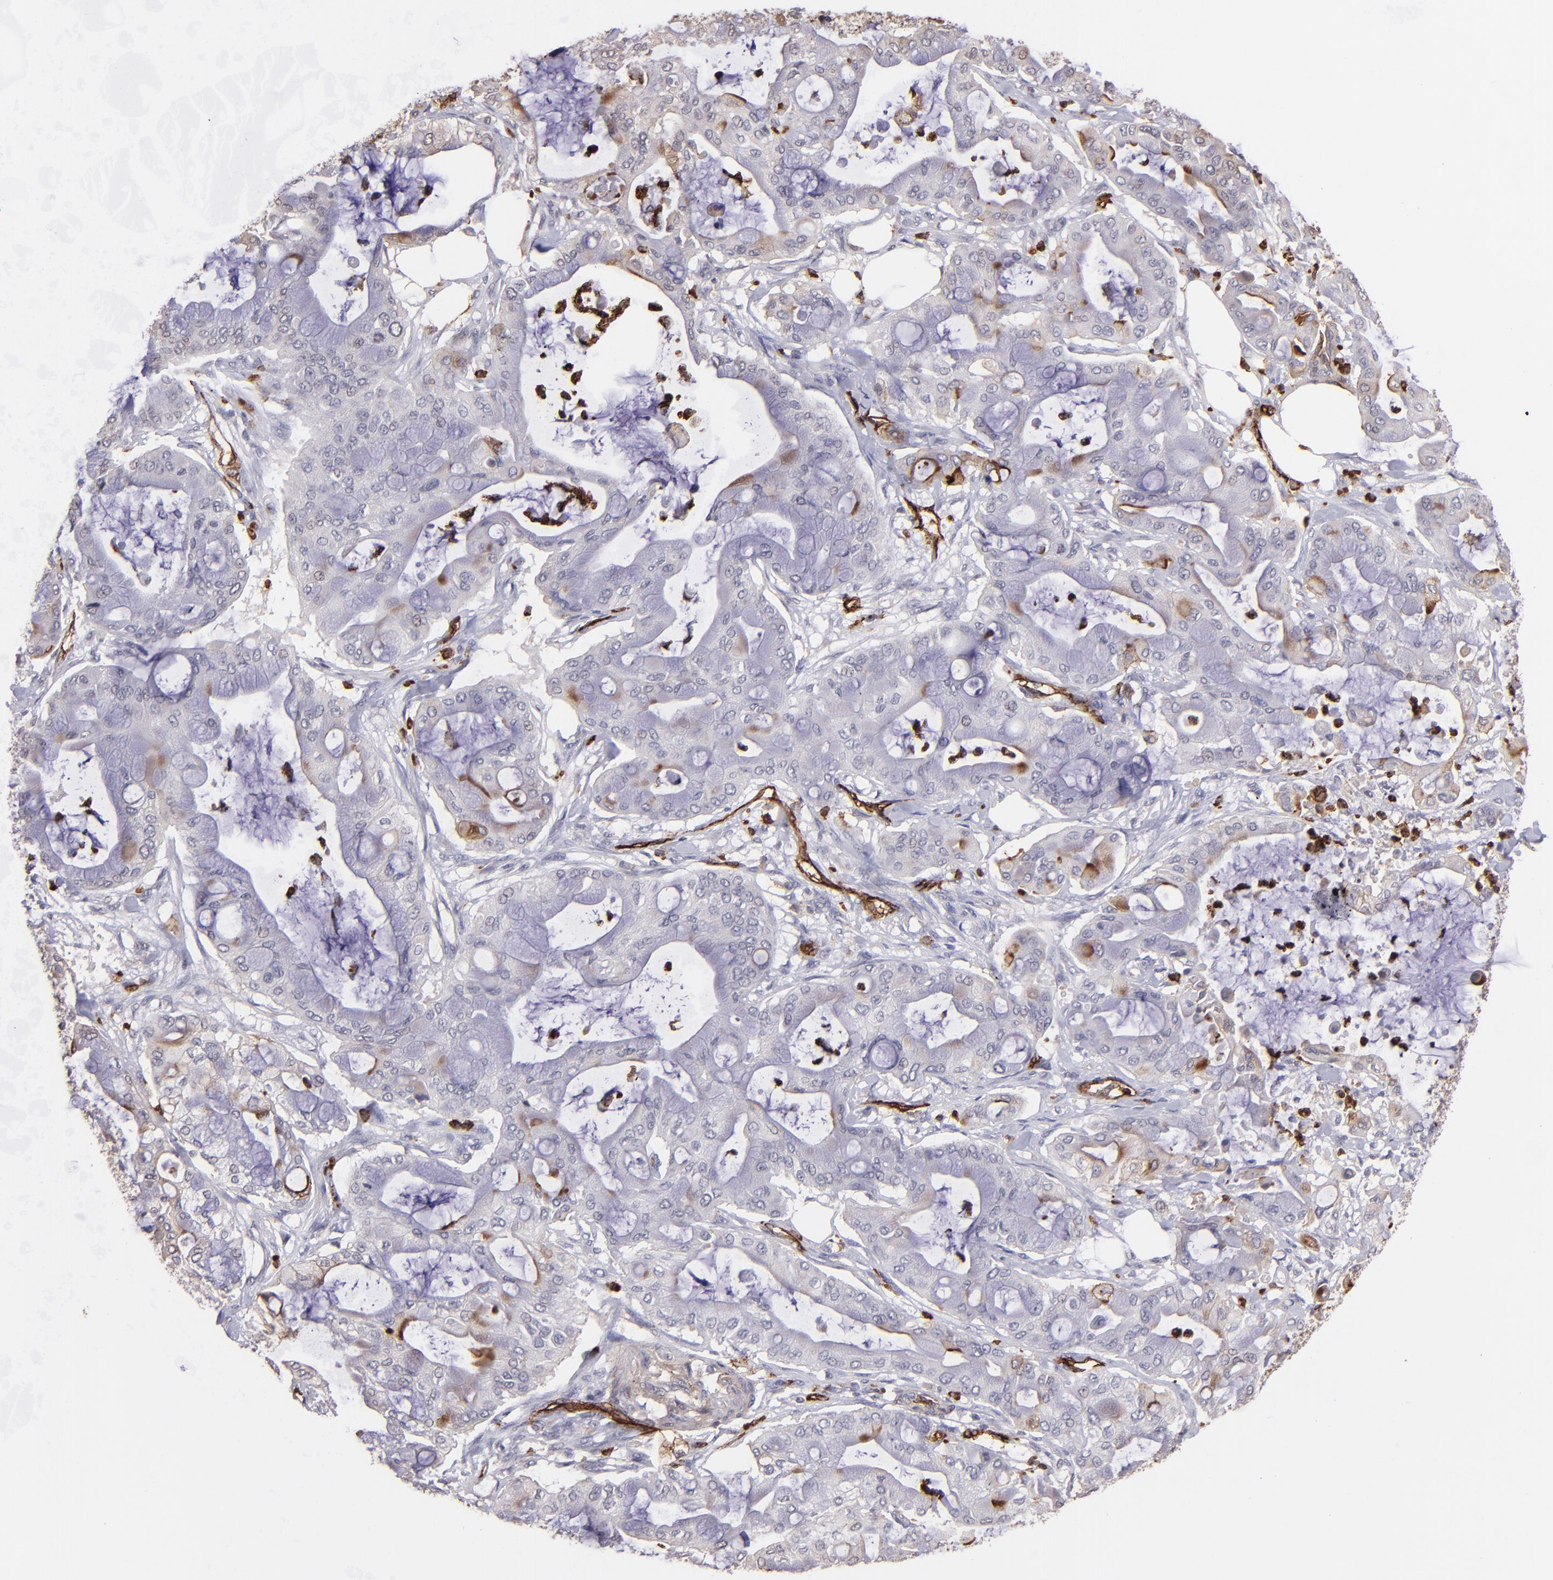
{"staining": {"intensity": "negative", "quantity": "none", "location": "none"}, "tissue": "pancreatic cancer", "cell_type": "Tumor cells", "image_type": "cancer", "snomed": [{"axis": "morphology", "description": "Adenocarcinoma, NOS"}, {"axis": "morphology", "description": "Adenocarcinoma, metastatic, NOS"}, {"axis": "topography", "description": "Lymph node"}, {"axis": "topography", "description": "Pancreas"}, {"axis": "topography", "description": "Duodenum"}], "caption": "Tumor cells are negative for brown protein staining in pancreatic cancer (adenocarcinoma).", "gene": "DYSF", "patient": {"sex": "female", "age": 64}}